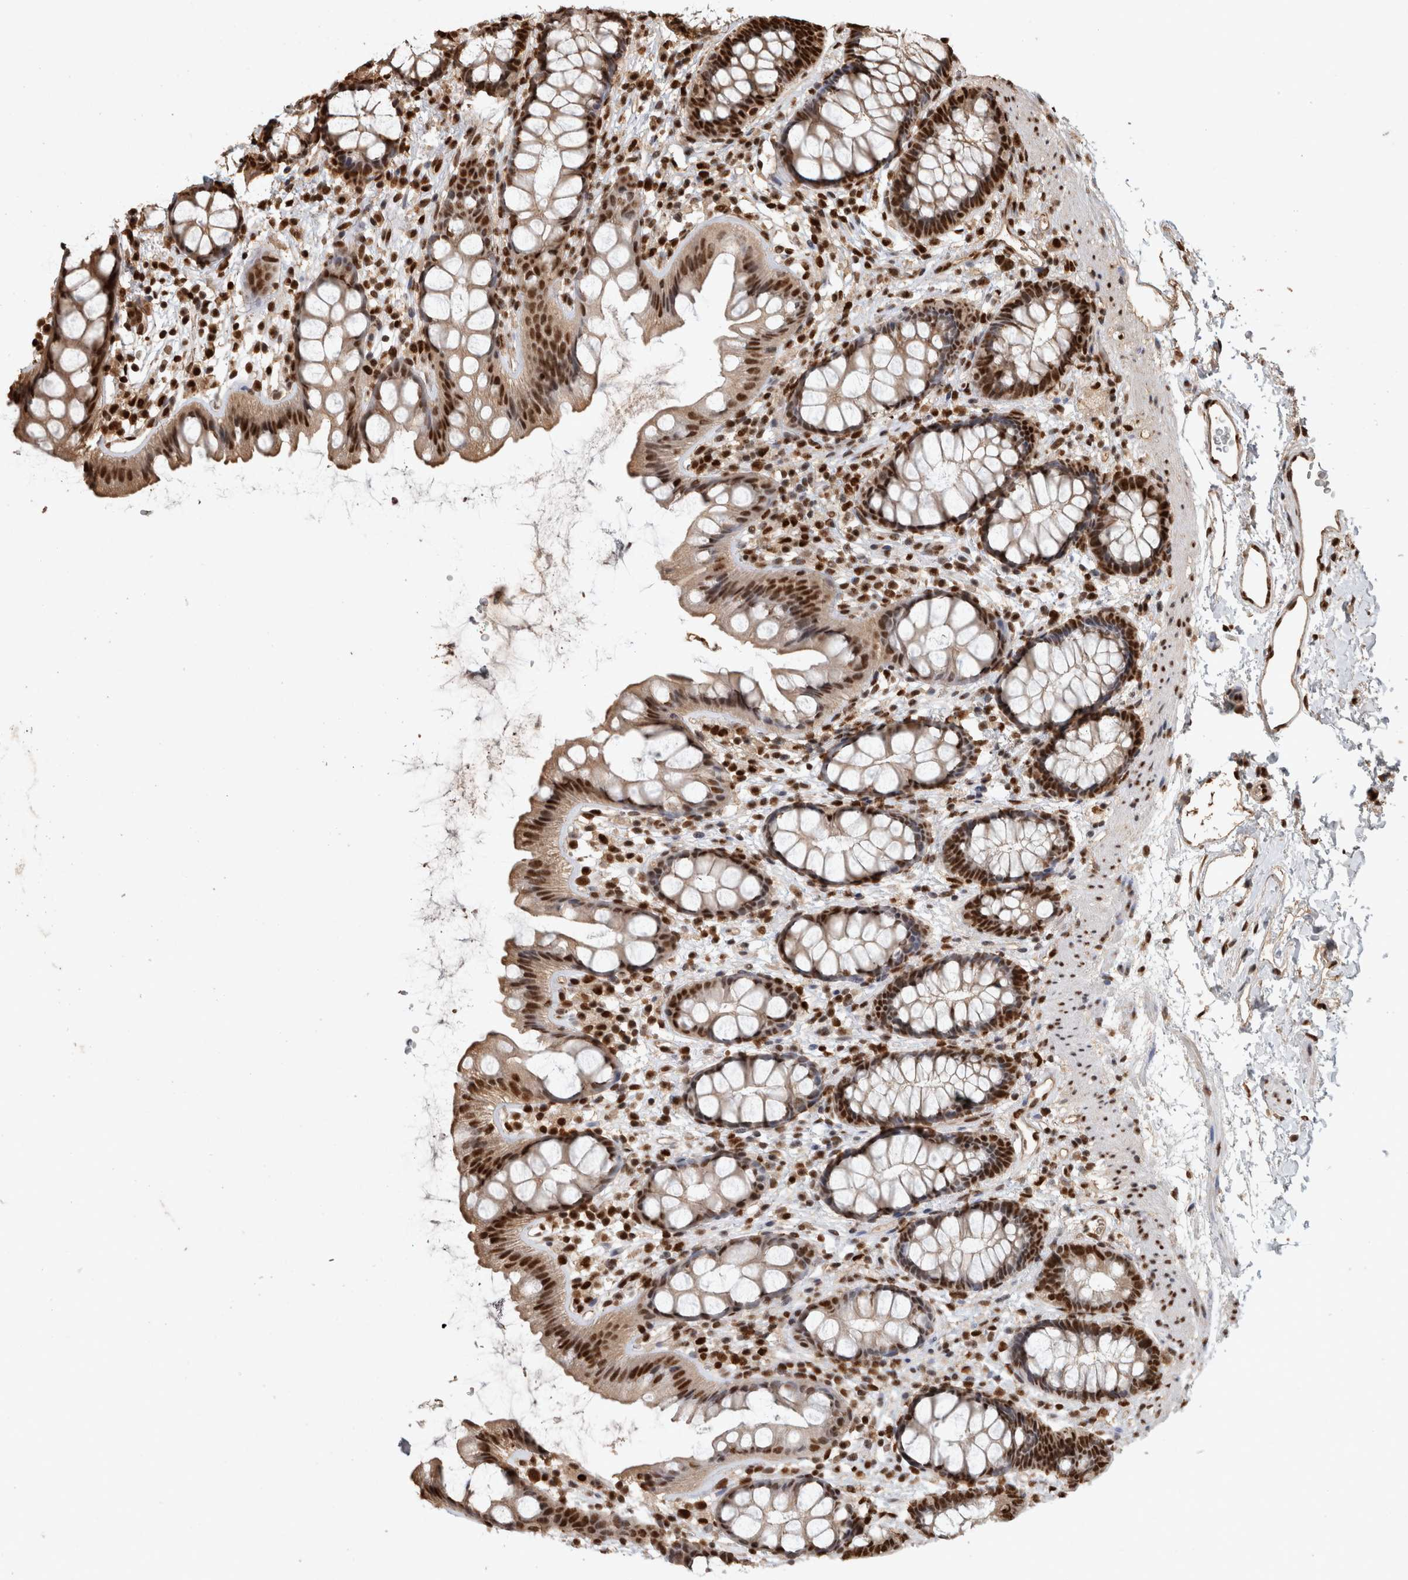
{"staining": {"intensity": "strong", "quantity": ">75%", "location": "nuclear"}, "tissue": "rectum", "cell_type": "Glandular cells", "image_type": "normal", "snomed": [{"axis": "morphology", "description": "Normal tissue, NOS"}, {"axis": "topography", "description": "Rectum"}], "caption": "IHC (DAB (3,3'-diaminobenzidine)) staining of benign human rectum demonstrates strong nuclear protein expression in about >75% of glandular cells.", "gene": "RAD50", "patient": {"sex": "female", "age": 65}}